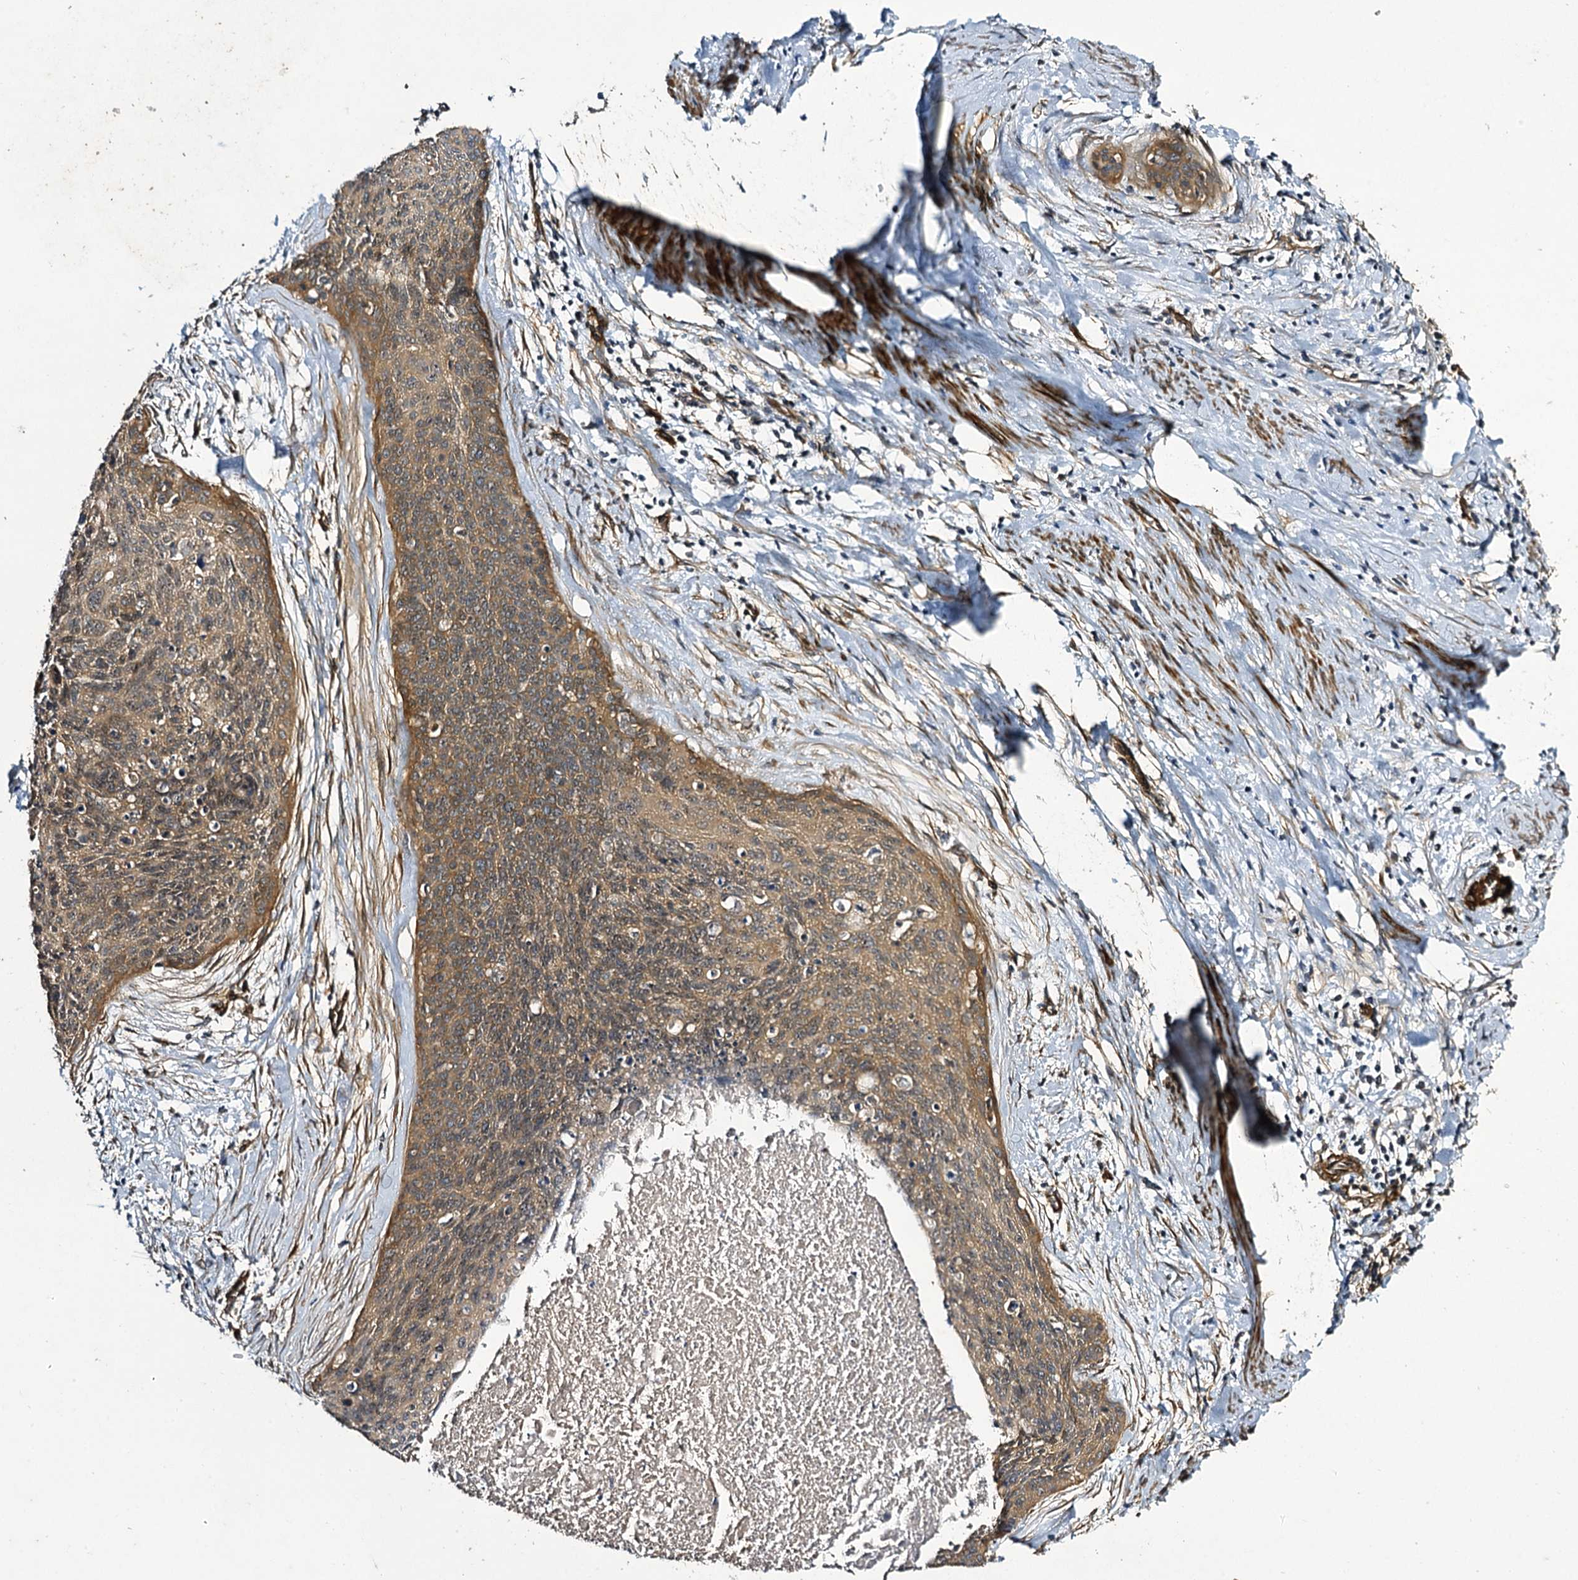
{"staining": {"intensity": "moderate", "quantity": ">75%", "location": "cytoplasmic/membranous"}, "tissue": "cervical cancer", "cell_type": "Tumor cells", "image_type": "cancer", "snomed": [{"axis": "morphology", "description": "Squamous cell carcinoma, NOS"}, {"axis": "topography", "description": "Cervix"}], "caption": "Cervical cancer (squamous cell carcinoma) stained with DAB IHC shows medium levels of moderate cytoplasmic/membranous expression in approximately >75% of tumor cells.", "gene": "MYO1C", "patient": {"sex": "female", "age": 55}}